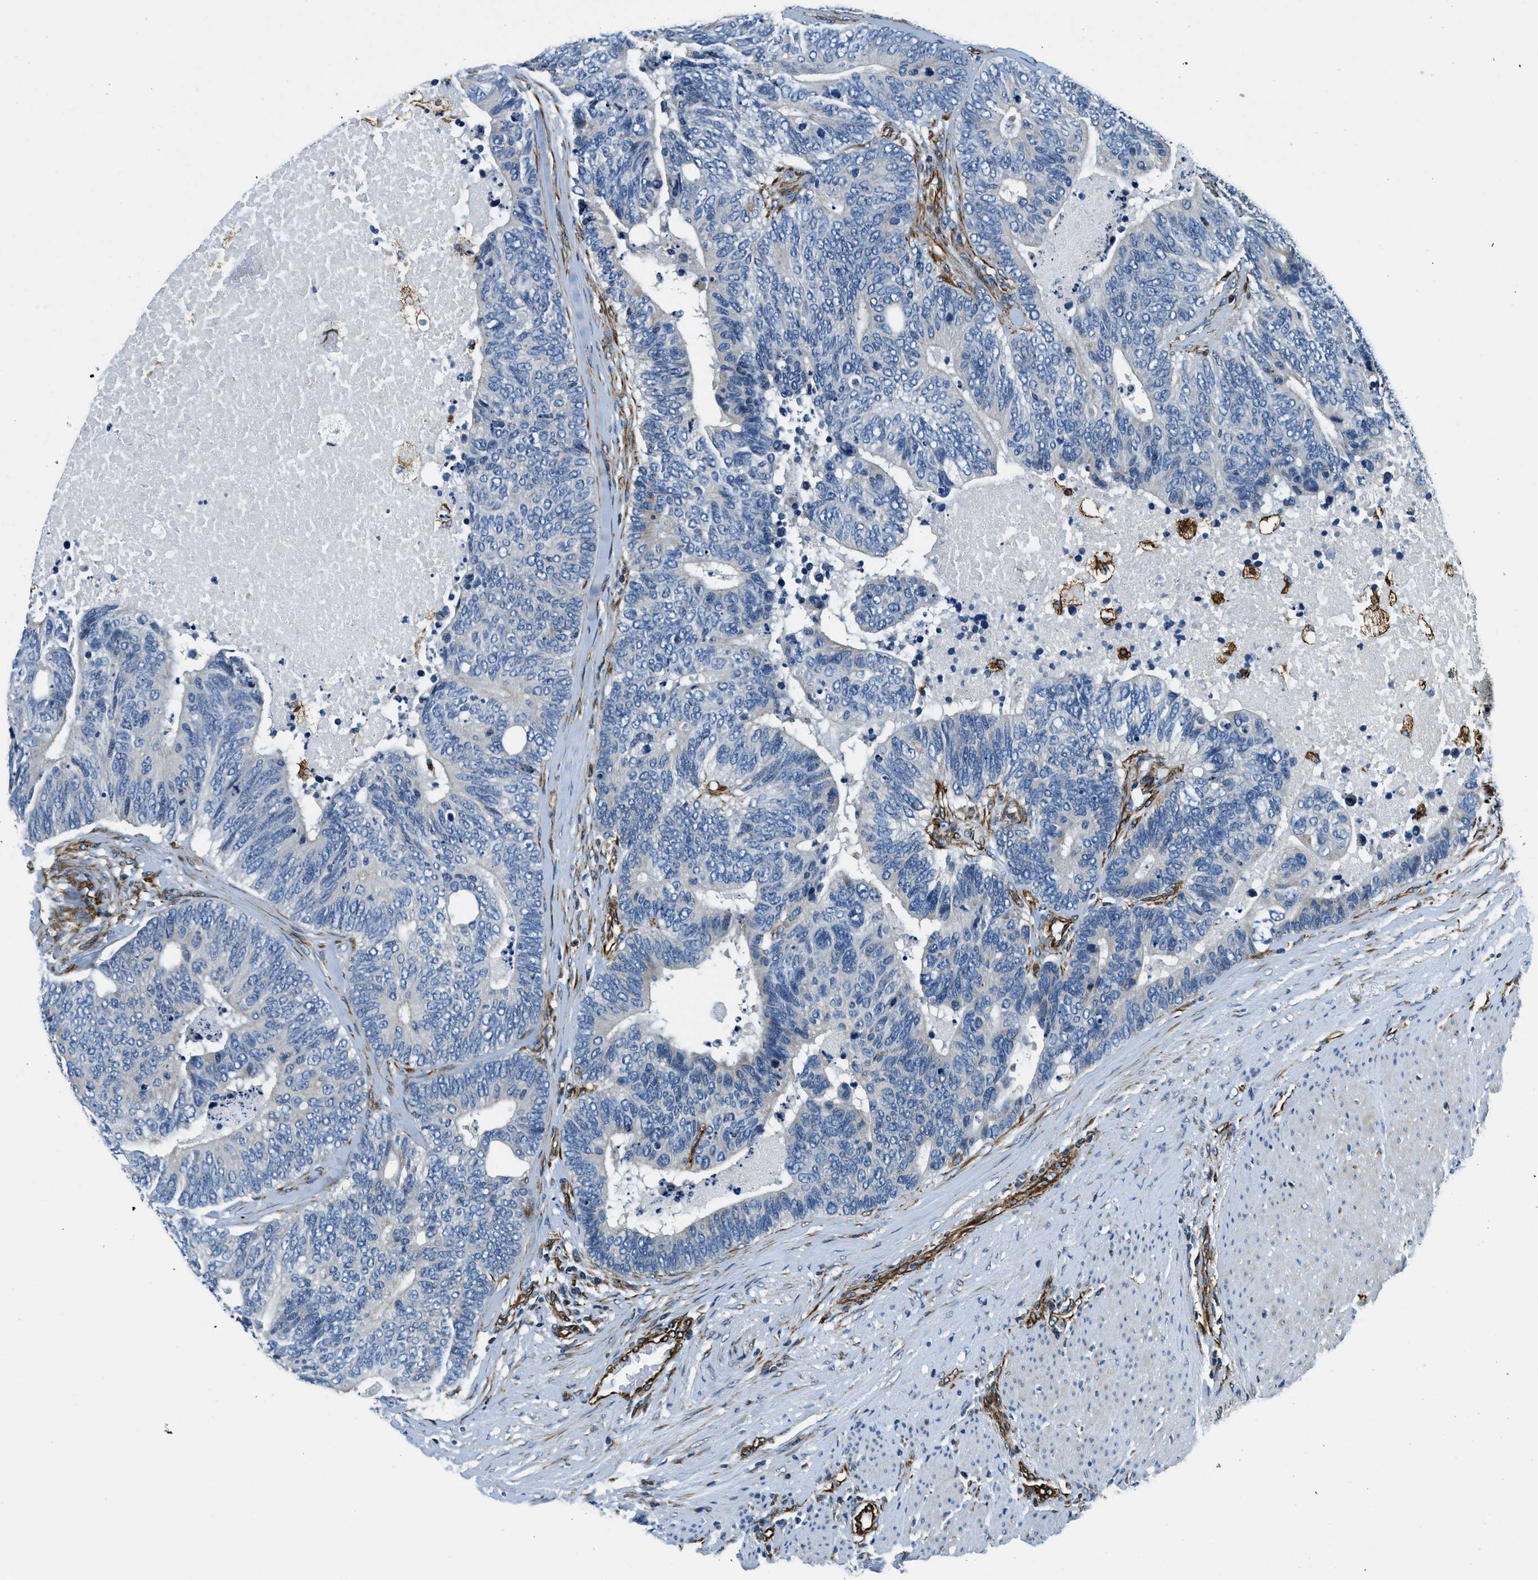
{"staining": {"intensity": "negative", "quantity": "none", "location": "none"}, "tissue": "colorectal cancer", "cell_type": "Tumor cells", "image_type": "cancer", "snomed": [{"axis": "morphology", "description": "Adenocarcinoma, NOS"}, {"axis": "topography", "description": "Colon"}], "caption": "Tumor cells are negative for brown protein staining in colorectal cancer (adenocarcinoma). The staining is performed using DAB brown chromogen with nuclei counter-stained in using hematoxylin.", "gene": "GNS", "patient": {"sex": "female", "age": 67}}